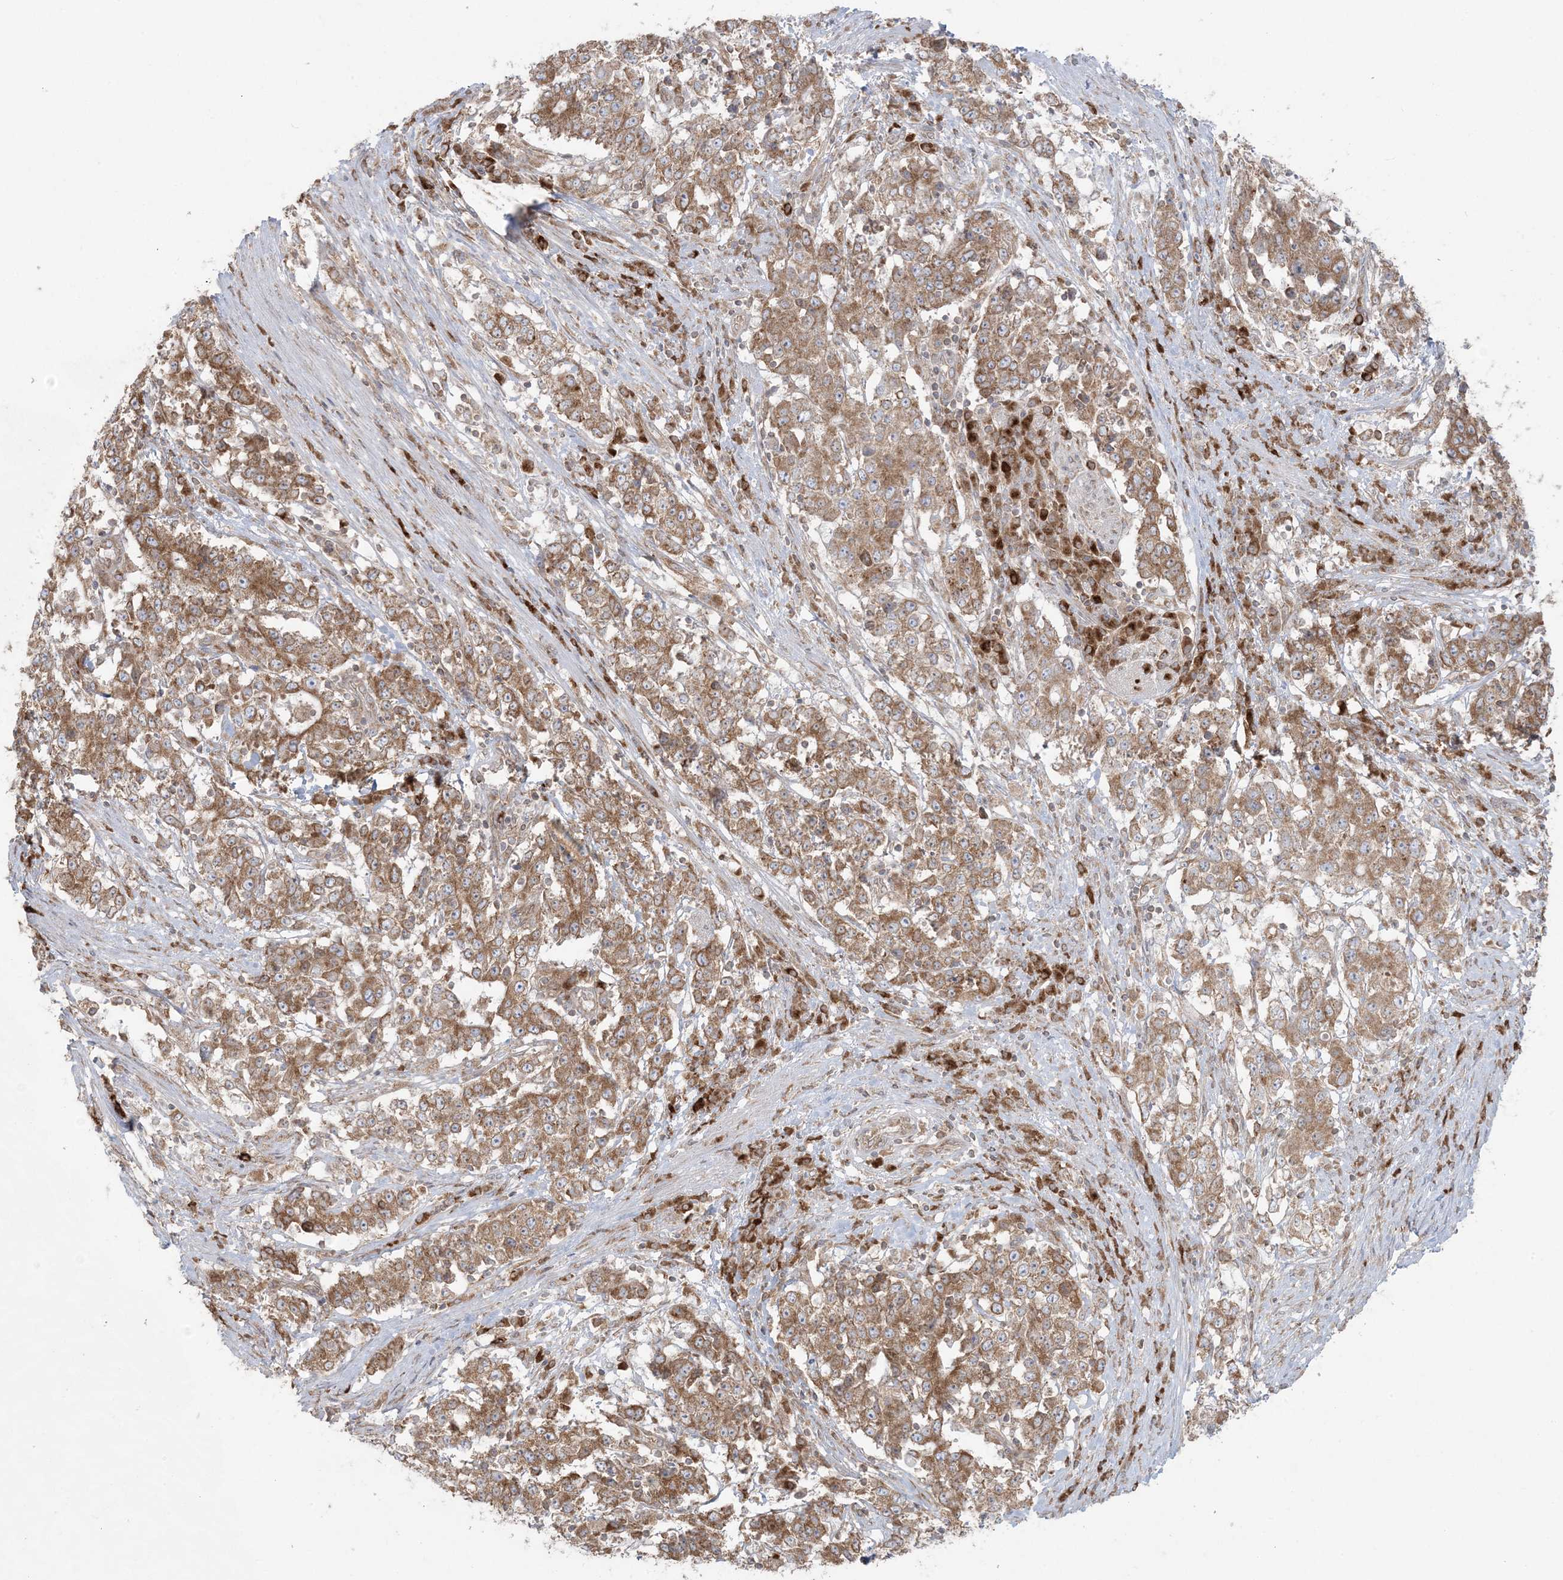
{"staining": {"intensity": "moderate", "quantity": ">75%", "location": "cytoplasmic/membranous"}, "tissue": "stomach cancer", "cell_type": "Tumor cells", "image_type": "cancer", "snomed": [{"axis": "morphology", "description": "Adenocarcinoma, NOS"}, {"axis": "topography", "description": "Stomach"}], "caption": "This image shows immunohistochemistry (IHC) staining of human stomach cancer, with medium moderate cytoplasmic/membranous positivity in about >75% of tumor cells.", "gene": "UBXN4", "patient": {"sex": "male", "age": 59}}